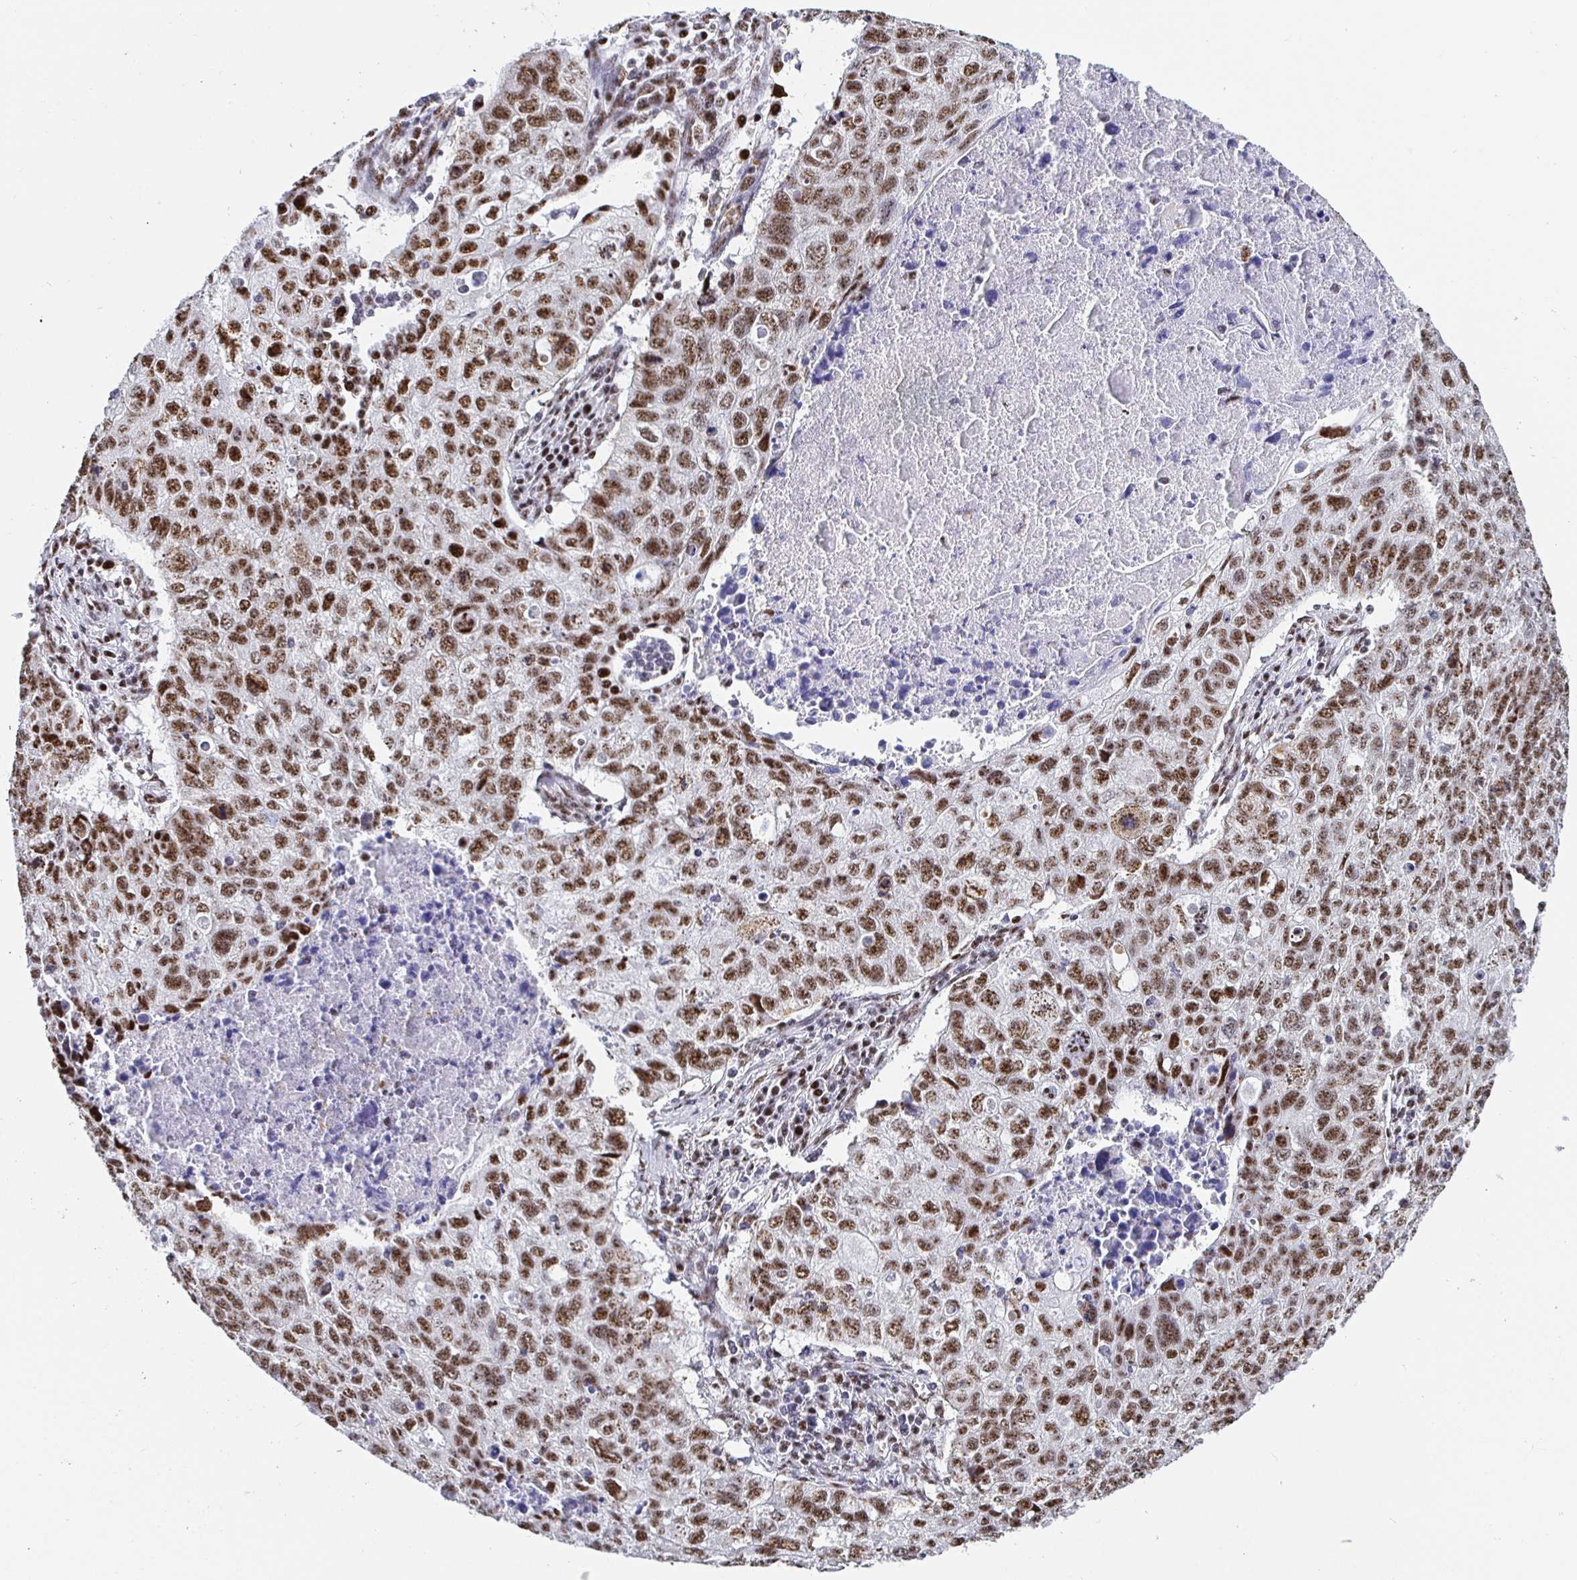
{"staining": {"intensity": "moderate", "quantity": ">75%", "location": "nuclear"}, "tissue": "lung cancer", "cell_type": "Tumor cells", "image_type": "cancer", "snomed": [{"axis": "morphology", "description": "Normal morphology"}, {"axis": "morphology", "description": "Aneuploidy"}, {"axis": "morphology", "description": "Squamous cell carcinoma, NOS"}, {"axis": "topography", "description": "Lymph node"}, {"axis": "topography", "description": "Lung"}], "caption": "Human aneuploidy (lung) stained for a protein (brown) displays moderate nuclear positive staining in about >75% of tumor cells.", "gene": "SETD5", "patient": {"sex": "female", "age": 76}}